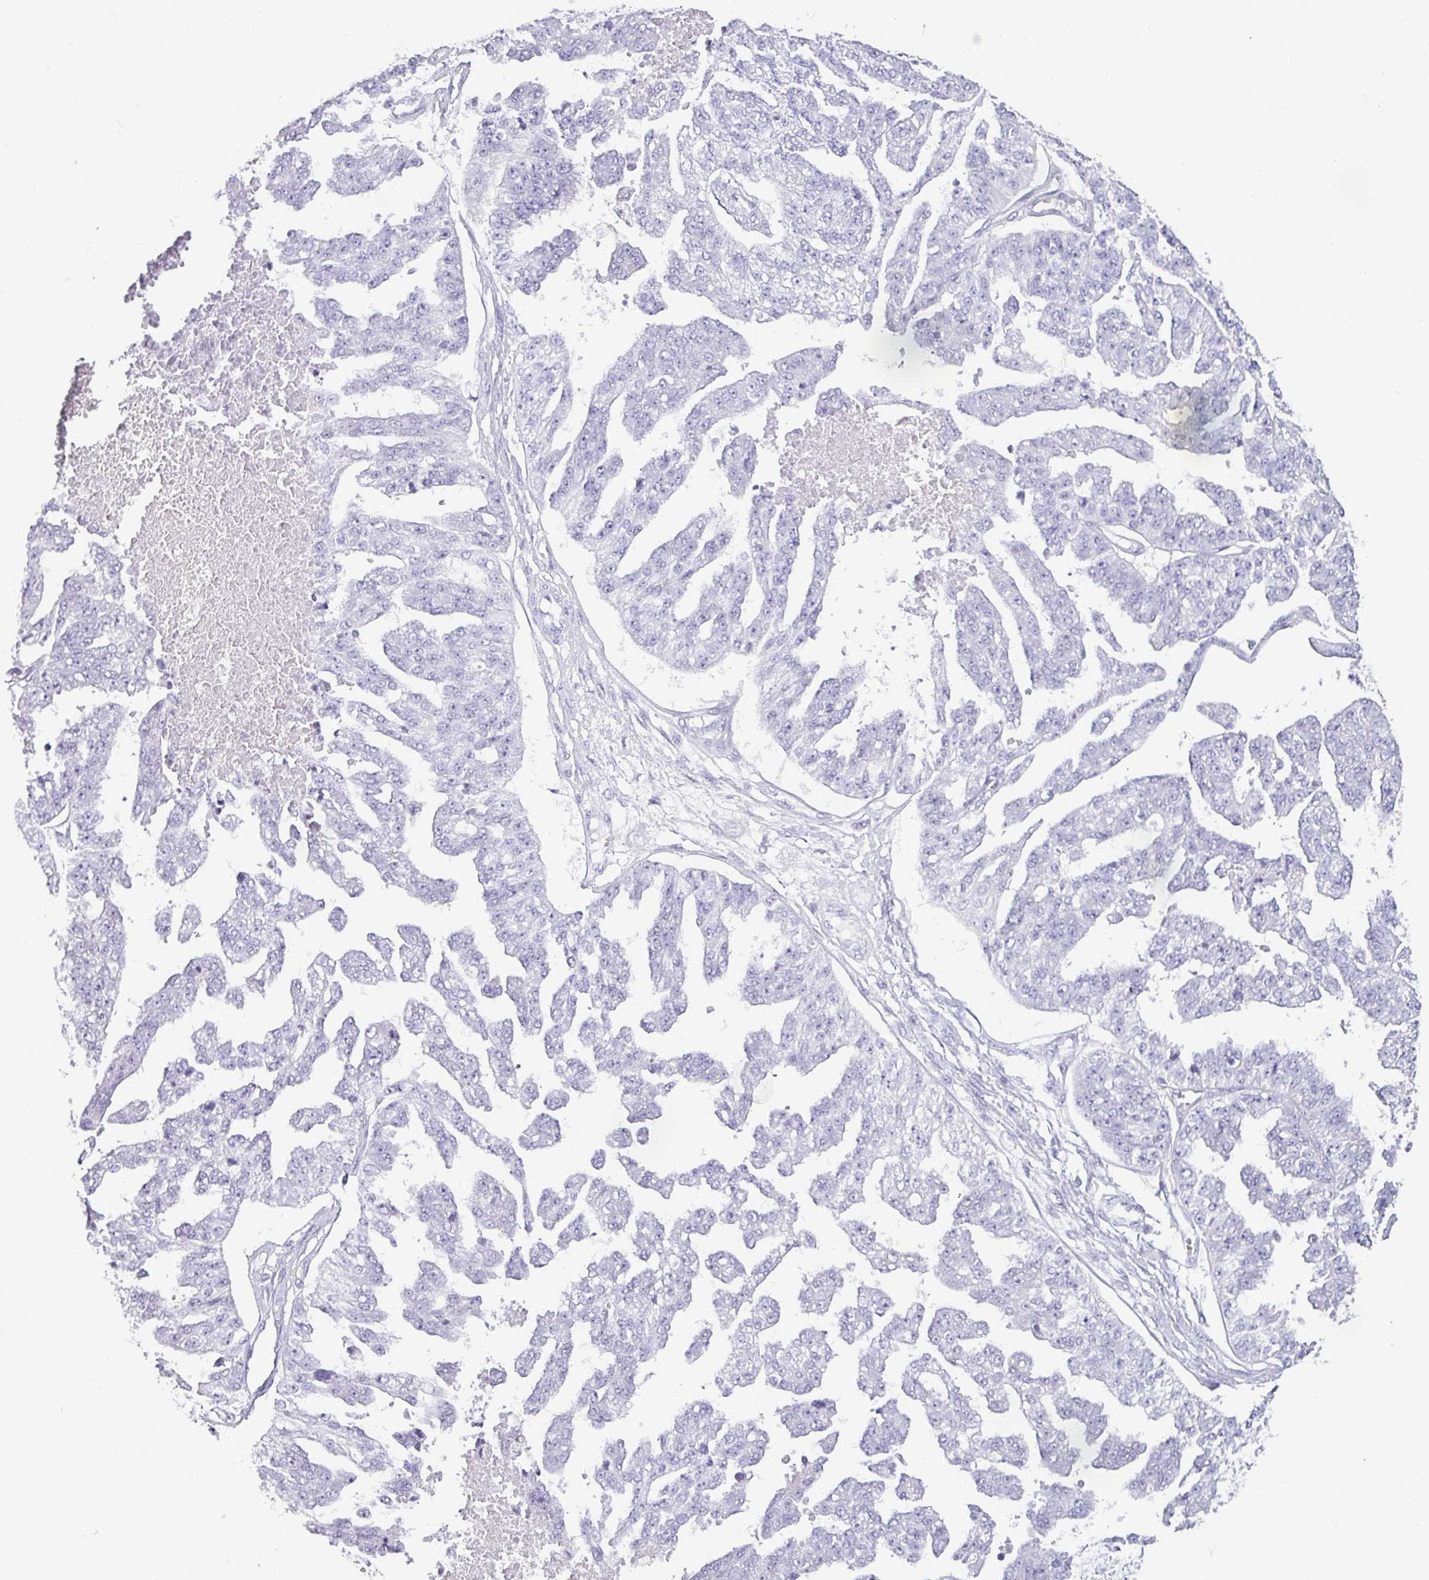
{"staining": {"intensity": "negative", "quantity": "none", "location": "none"}, "tissue": "ovarian cancer", "cell_type": "Tumor cells", "image_type": "cancer", "snomed": [{"axis": "morphology", "description": "Cystadenocarcinoma, serous, NOS"}, {"axis": "topography", "description": "Ovary"}], "caption": "Tumor cells show no significant positivity in ovarian cancer (serous cystadenocarcinoma). (Stains: DAB (3,3'-diaminobenzidine) IHC with hematoxylin counter stain, Microscopy: brightfield microscopy at high magnification).", "gene": "CDH16", "patient": {"sex": "female", "age": 58}}